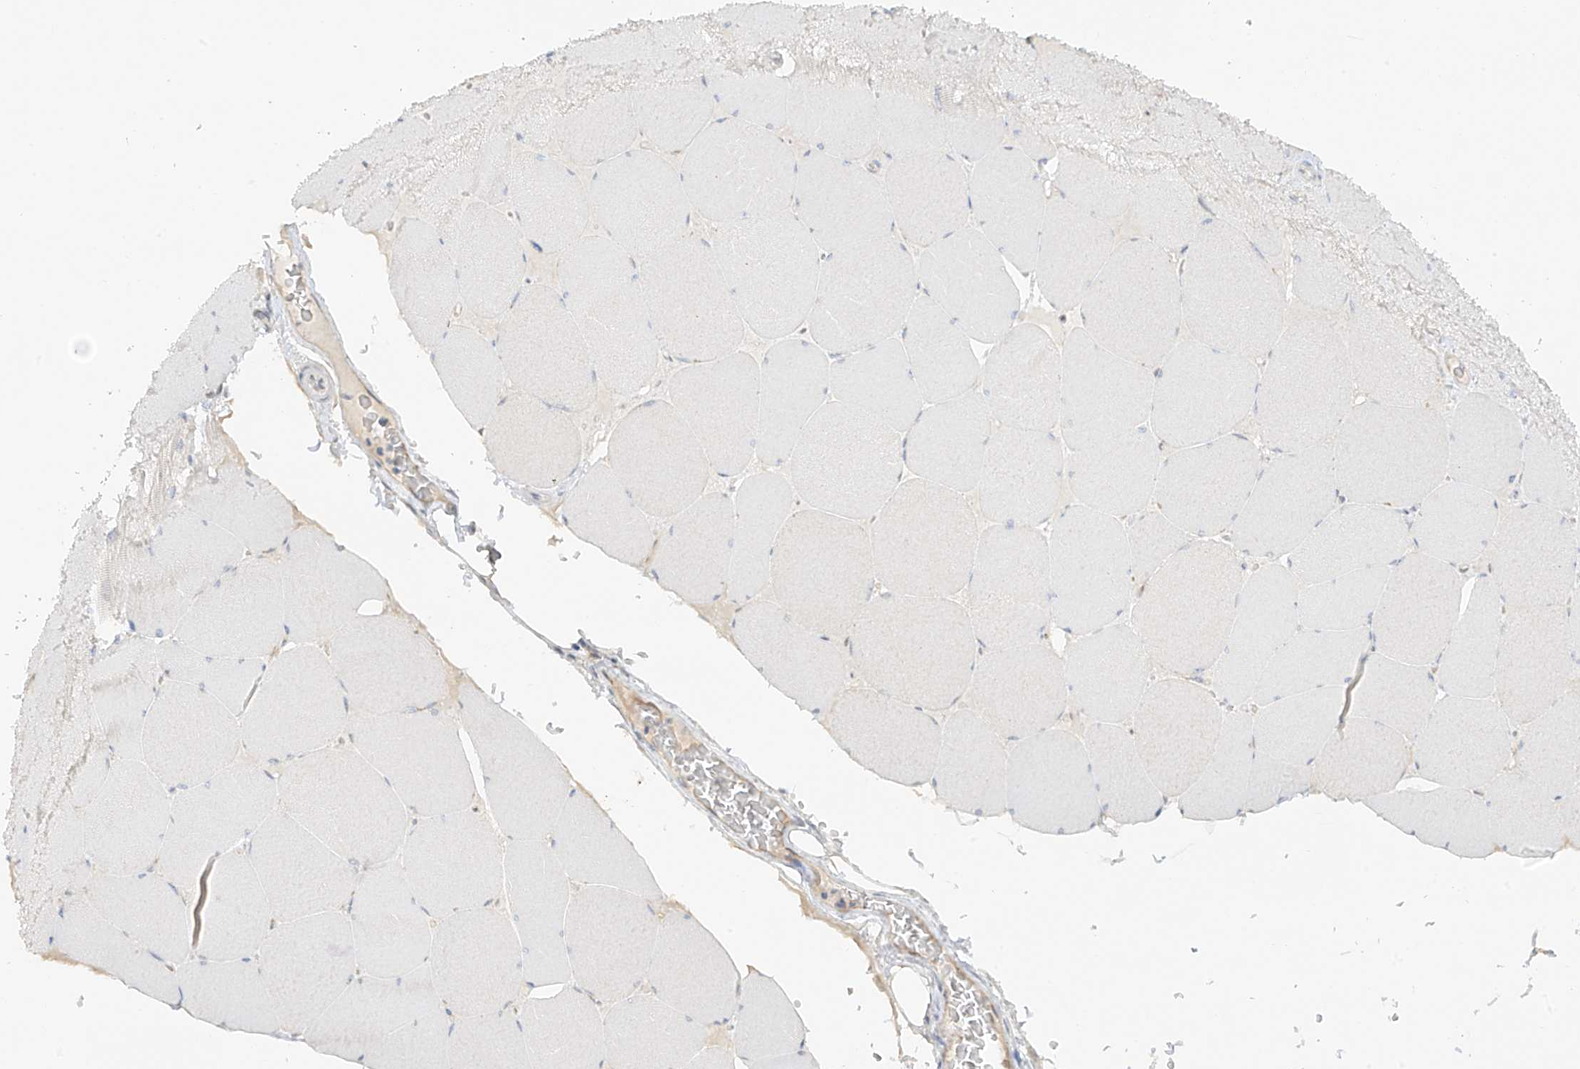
{"staining": {"intensity": "negative", "quantity": "none", "location": "none"}, "tissue": "skeletal muscle", "cell_type": "Myocytes", "image_type": "normal", "snomed": [{"axis": "morphology", "description": "Normal tissue, NOS"}, {"axis": "topography", "description": "Skeletal muscle"}, {"axis": "topography", "description": "Head-Neck"}], "caption": "An IHC image of normal skeletal muscle is shown. There is no staining in myocytes of skeletal muscle. Nuclei are stained in blue.", "gene": "DCDC2", "patient": {"sex": "male", "age": 66}}